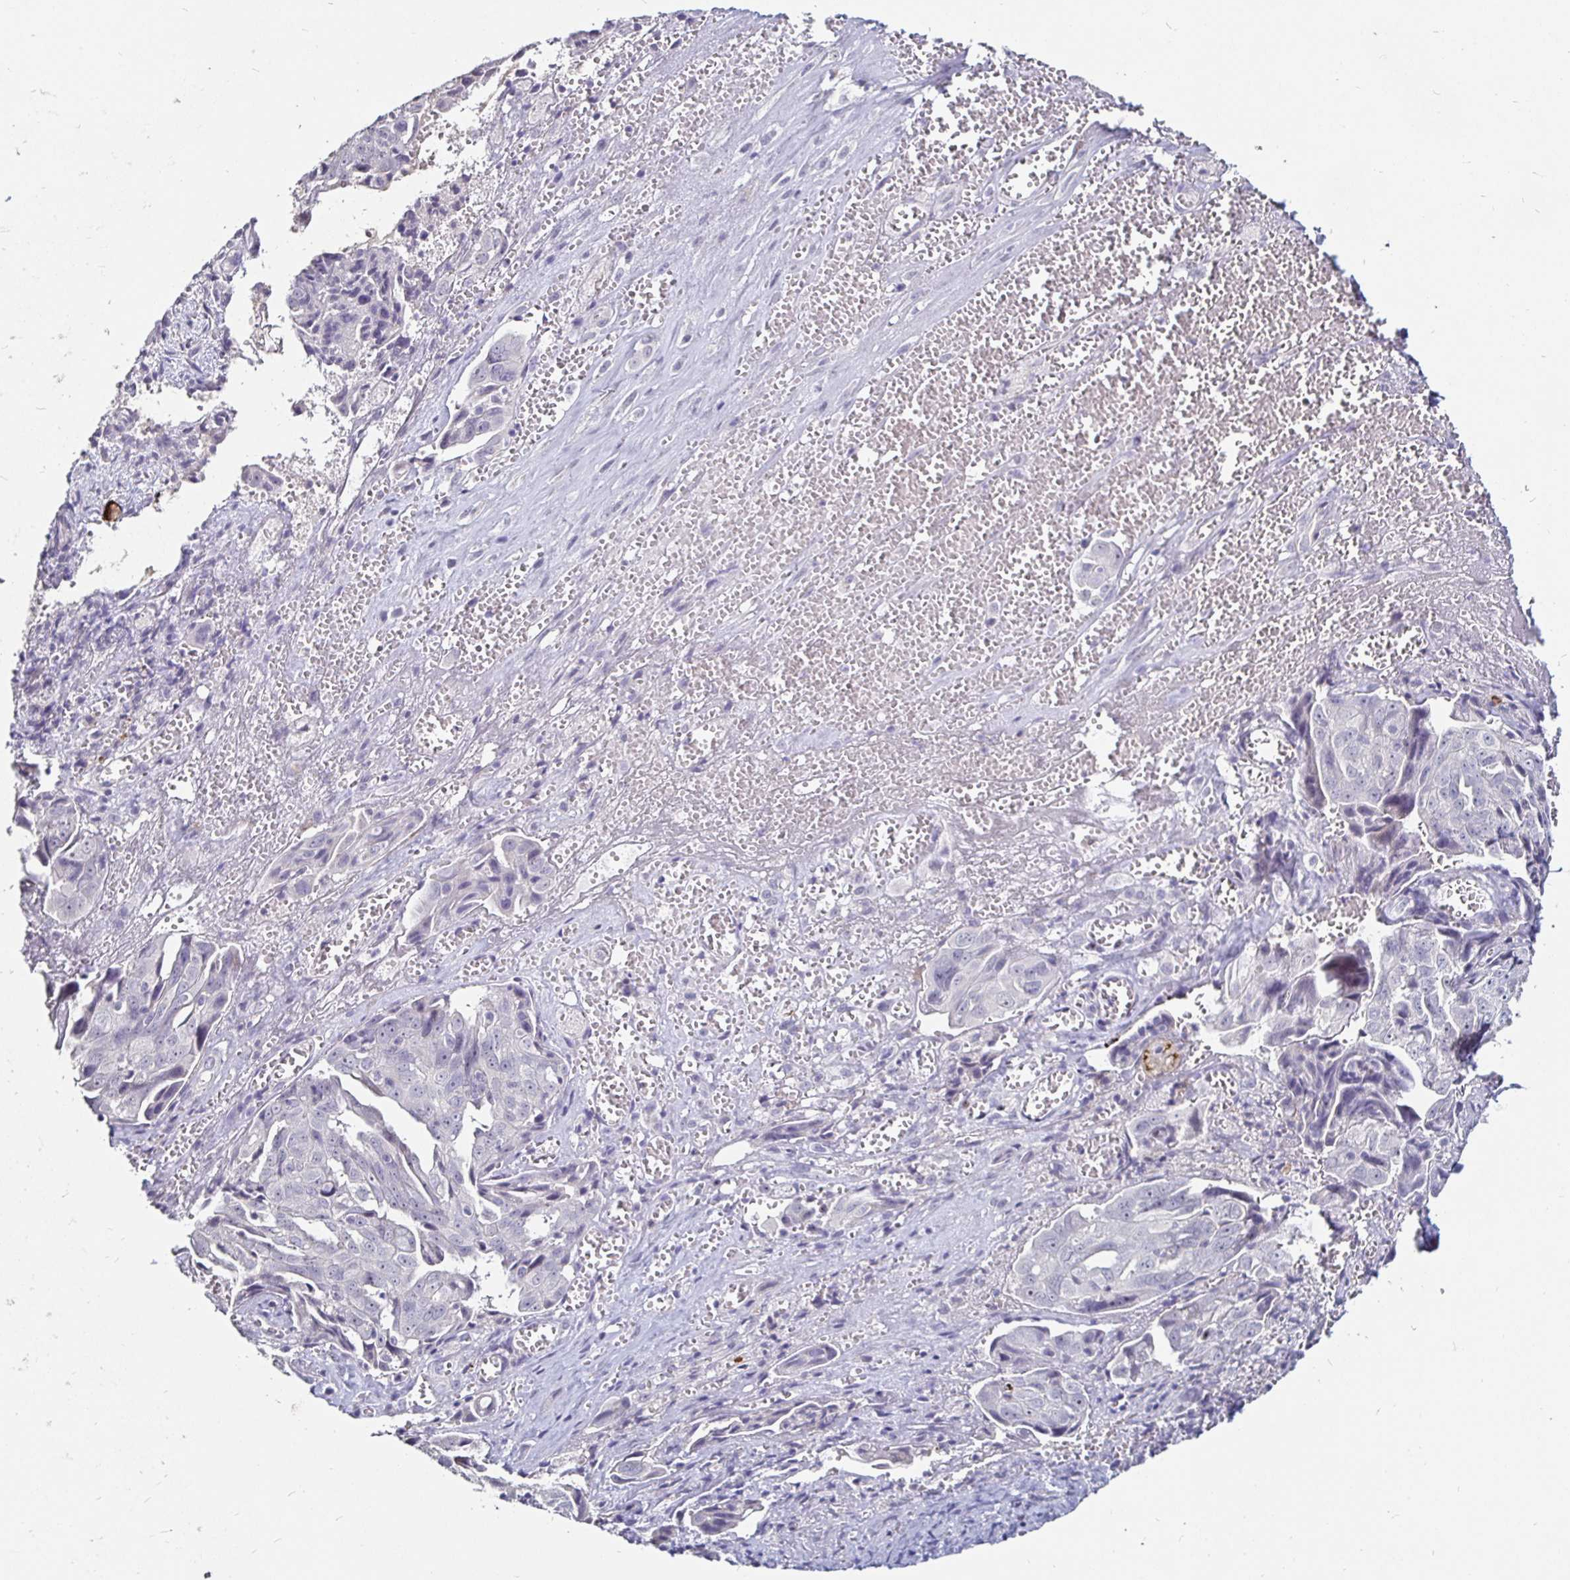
{"staining": {"intensity": "negative", "quantity": "none", "location": "none"}, "tissue": "ovarian cancer", "cell_type": "Tumor cells", "image_type": "cancer", "snomed": [{"axis": "morphology", "description": "Carcinoma, endometroid"}, {"axis": "topography", "description": "Ovary"}], "caption": "This photomicrograph is of ovarian cancer (endometroid carcinoma) stained with IHC to label a protein in brown with the nuclei are counter-stained blue. There is no expression in tumor cells.", "gene": "FAIM2", "patient": {"sex": "female", "age": 70}}